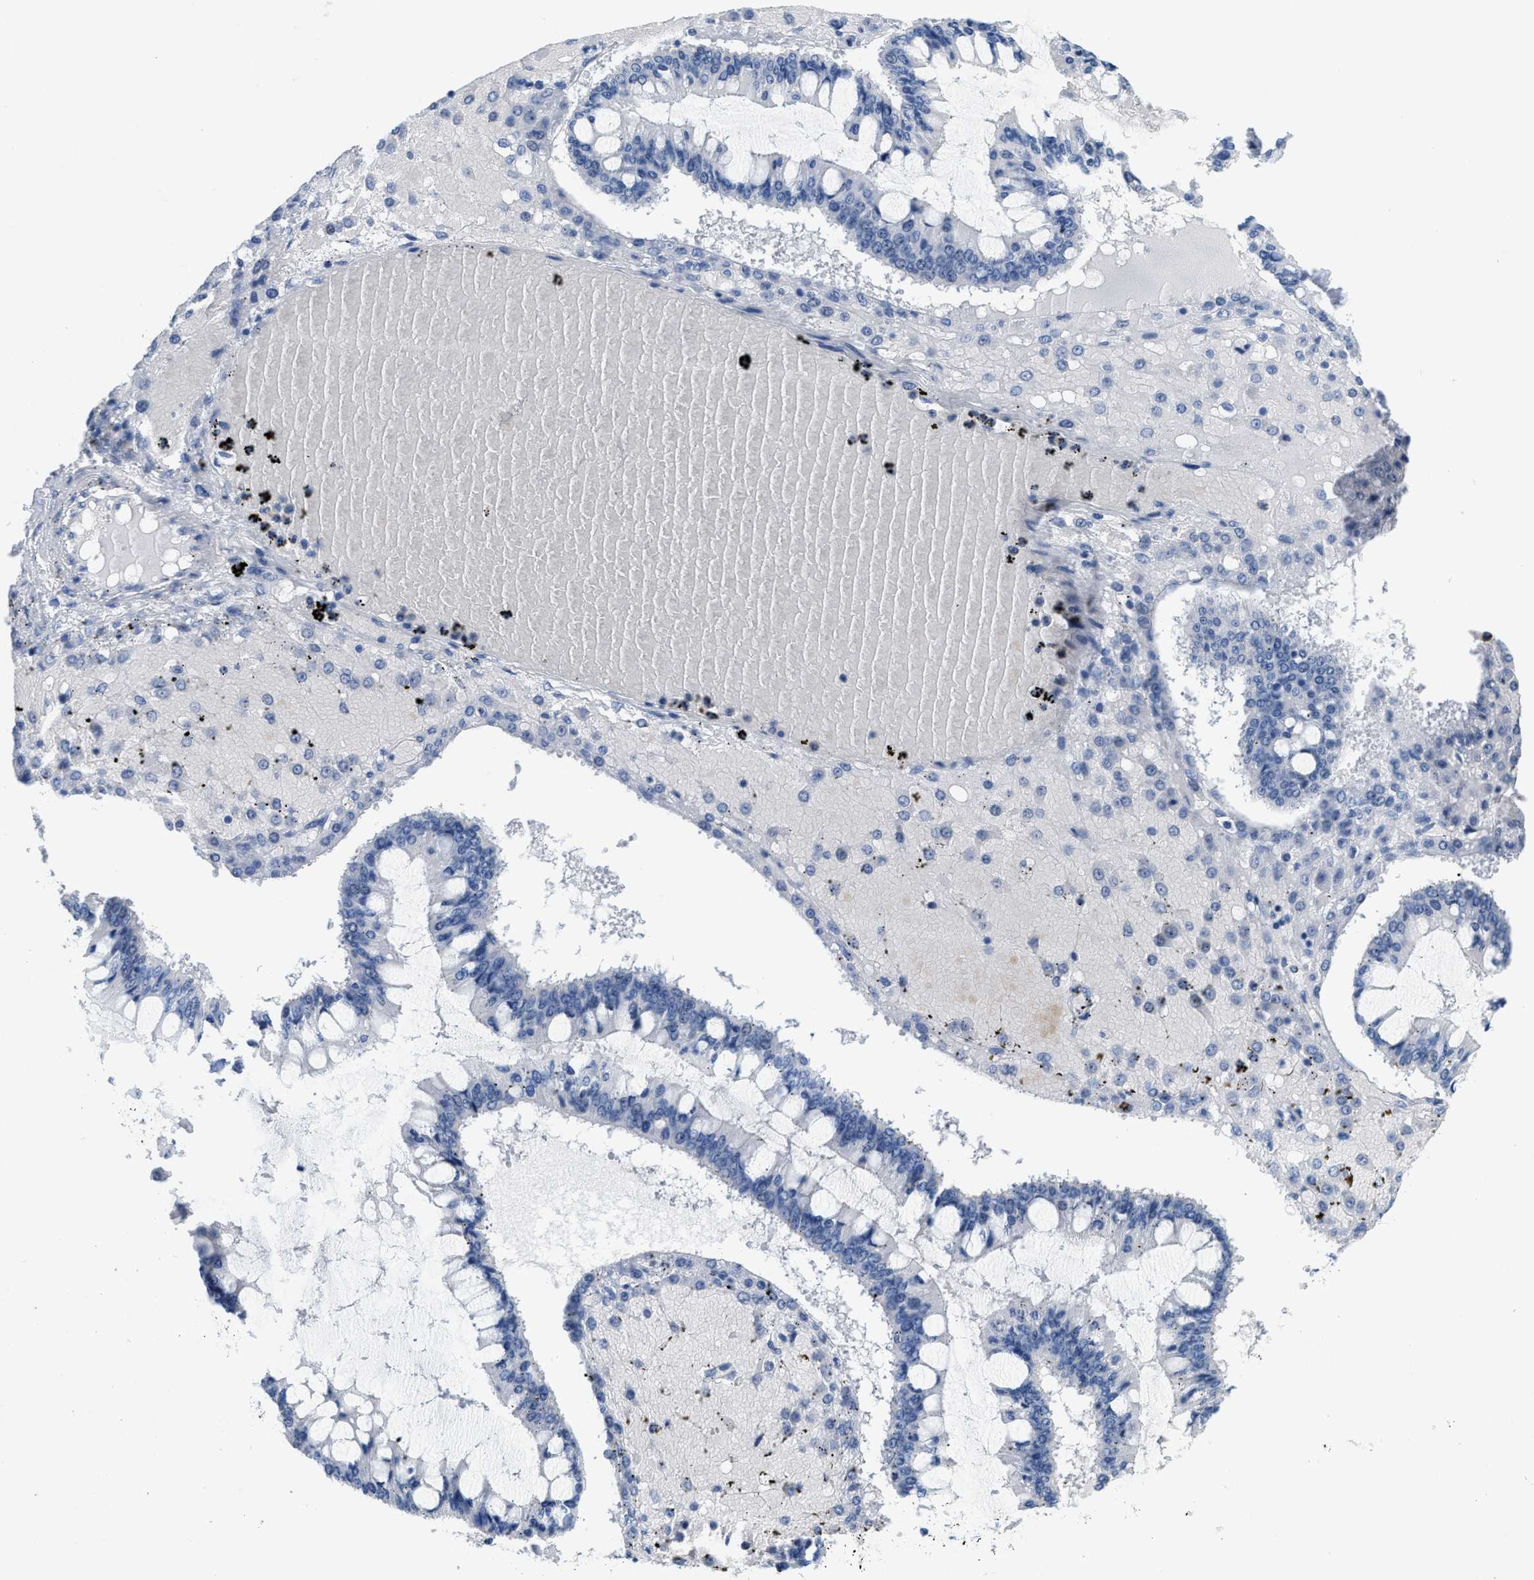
{"staining": {"intensity": "negative", "quantity": "none", "location": "none"}, "tissue": "ovarian cancer", "cell_type": "Tumor cells", "image_type": "cancer", "snomed": [{"axis": "morphology", "description": "Cystadenocarcinoma, mucinous, NOS"}, {"axis": "topography", "description": "Ovary"}], "caption": "The histopathology image demonstrates no staining of tumor cells in ovarian cancer. (DAB immunohistochemistry visualized using brightfield microscopy, high magnification).", "gene": "CR1", "patient": {"sex": "female", "age": 73}}